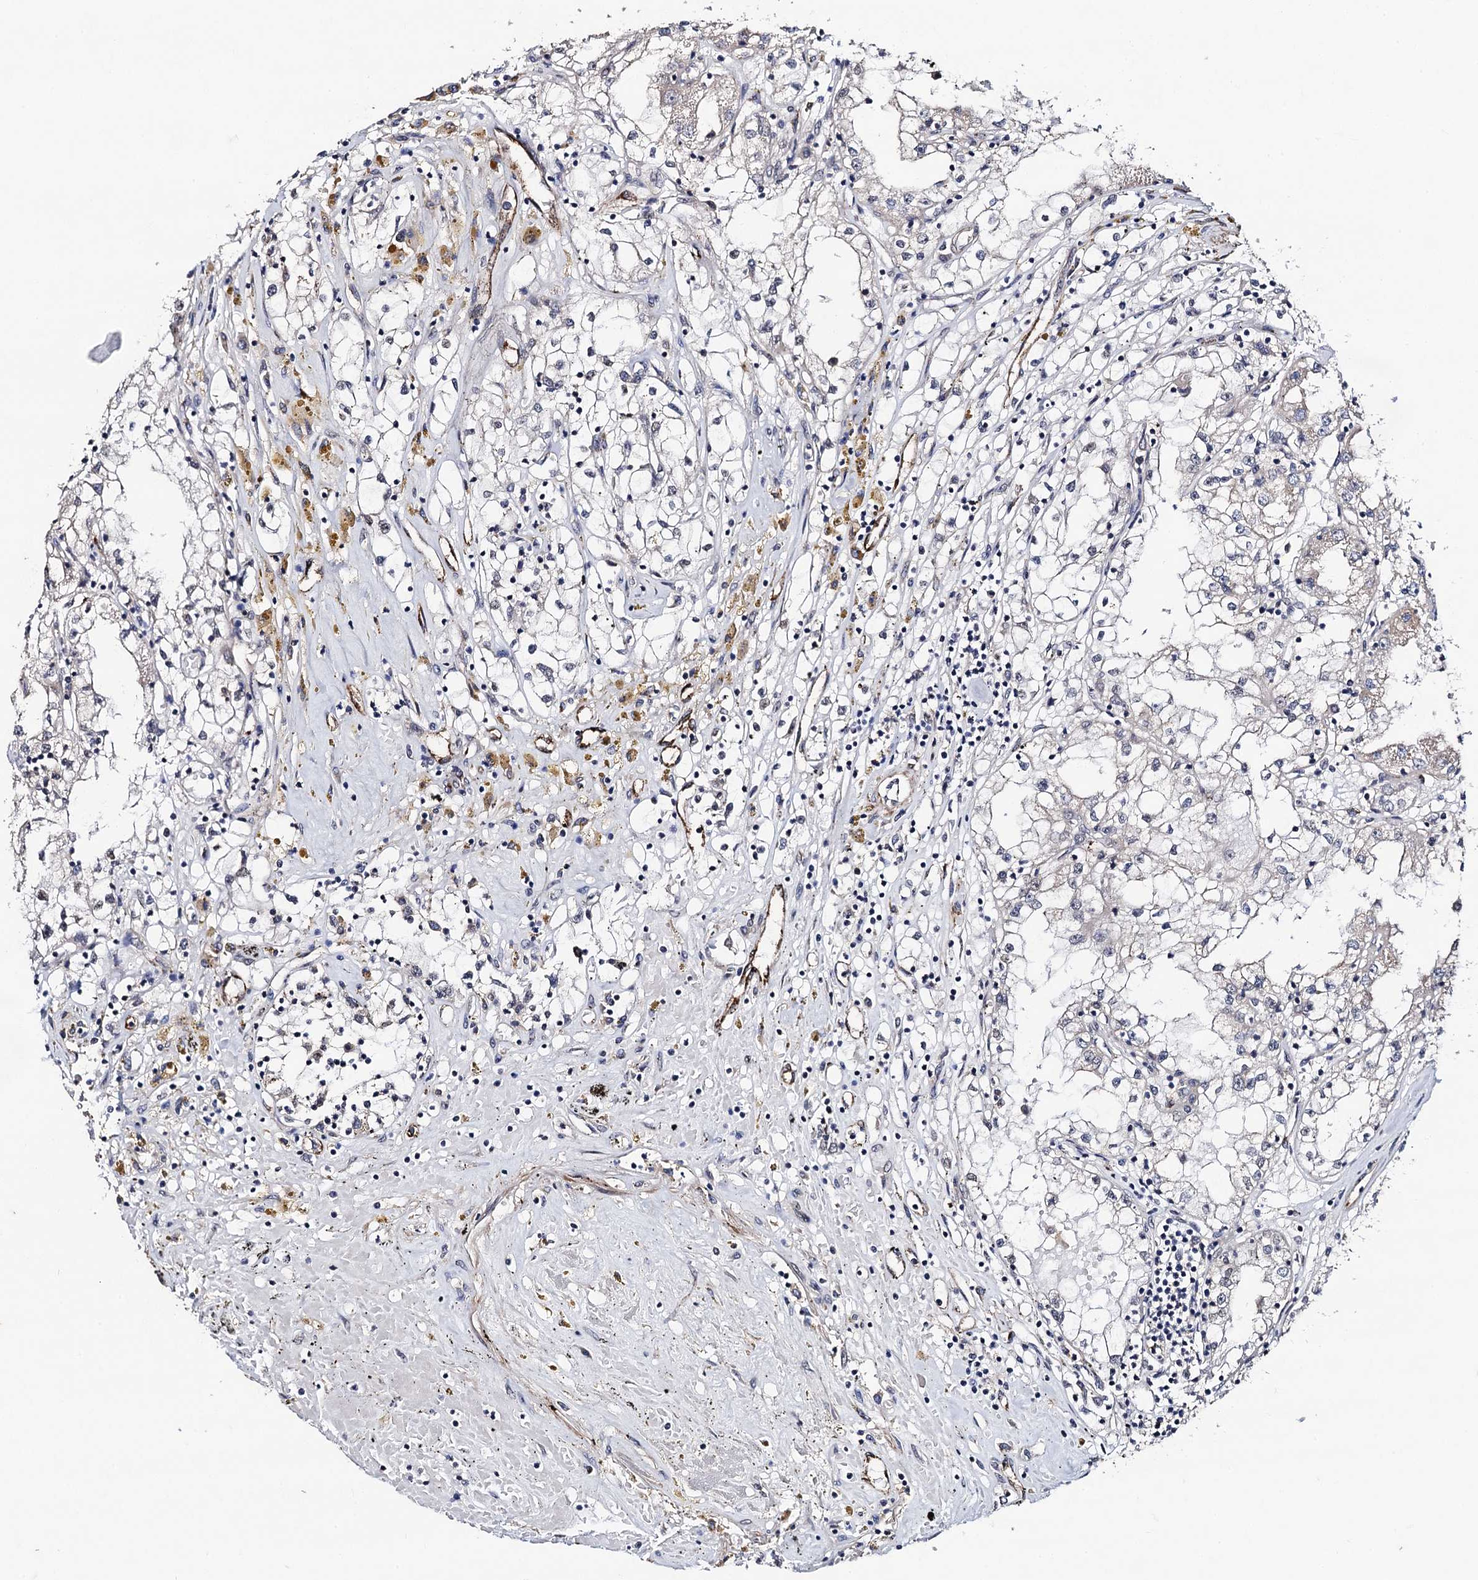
{"staining": {"intensity": "negative", "quantity": "none", "location": "none"}, "tissue": "renal cancer", "cell_type": "Tumor cells", "image_type": "cancer", "snomed": [{"axis": "morphology", "description": "Adenocarcinoma, NOS"}, {"axis": "topography", "description": "Kidney"}], "caption": "This is an immunohistochemistry histopathology image of human renal cancer (adenocarcinoma). There is no staining in tumor cells.", "gene": "PPTC7", "patient": {"sex": "male", "age": 56}}